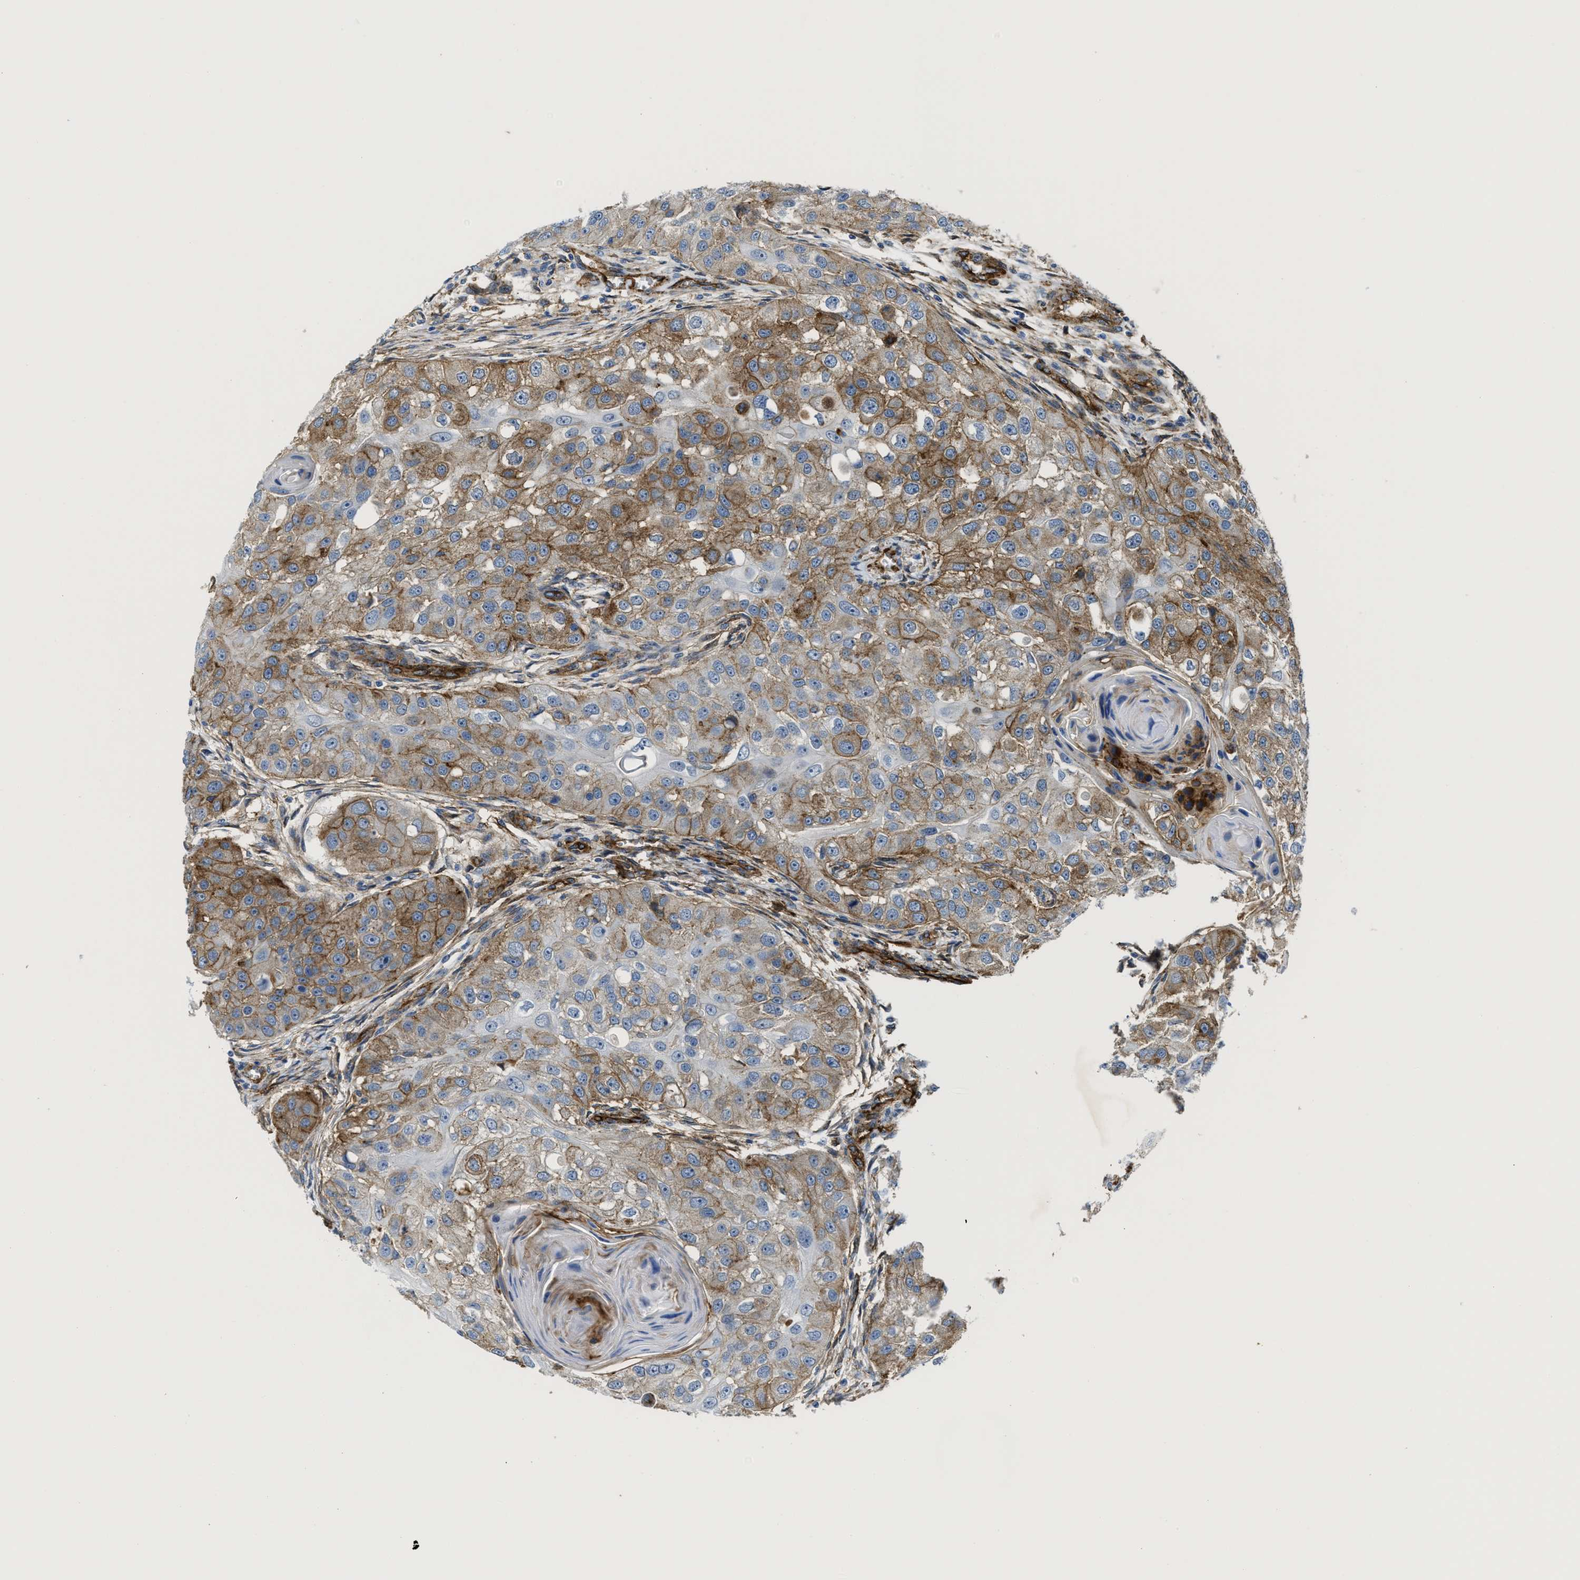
{"staining": {"intensity": "moderate", "quantity": ">75%", "location": "cytoplasmic/membranous"}, "tissue": "head and neck cancer", "cell_type": "Tumor cells", "image_type": "cancer", "snomed": [{"axis": "morphology", "description": "Normal tissue, NOS"}, {"axis": "morphology", "description": "Squamous cell carcinoma, NOS"}, {"axis": "topography", "description": "Skeletal muscle"}, {"axis": "topography", "description": "Head-Neck"}], "caption": "Protein analysis of squamous cell carcinoma (head and neck) tissue shows moderate cytoplasmic/membranous staining in approximately >75% of tumor cells.", "gene": "NAB1", "patient": {"sex": "male", "age": 51}}